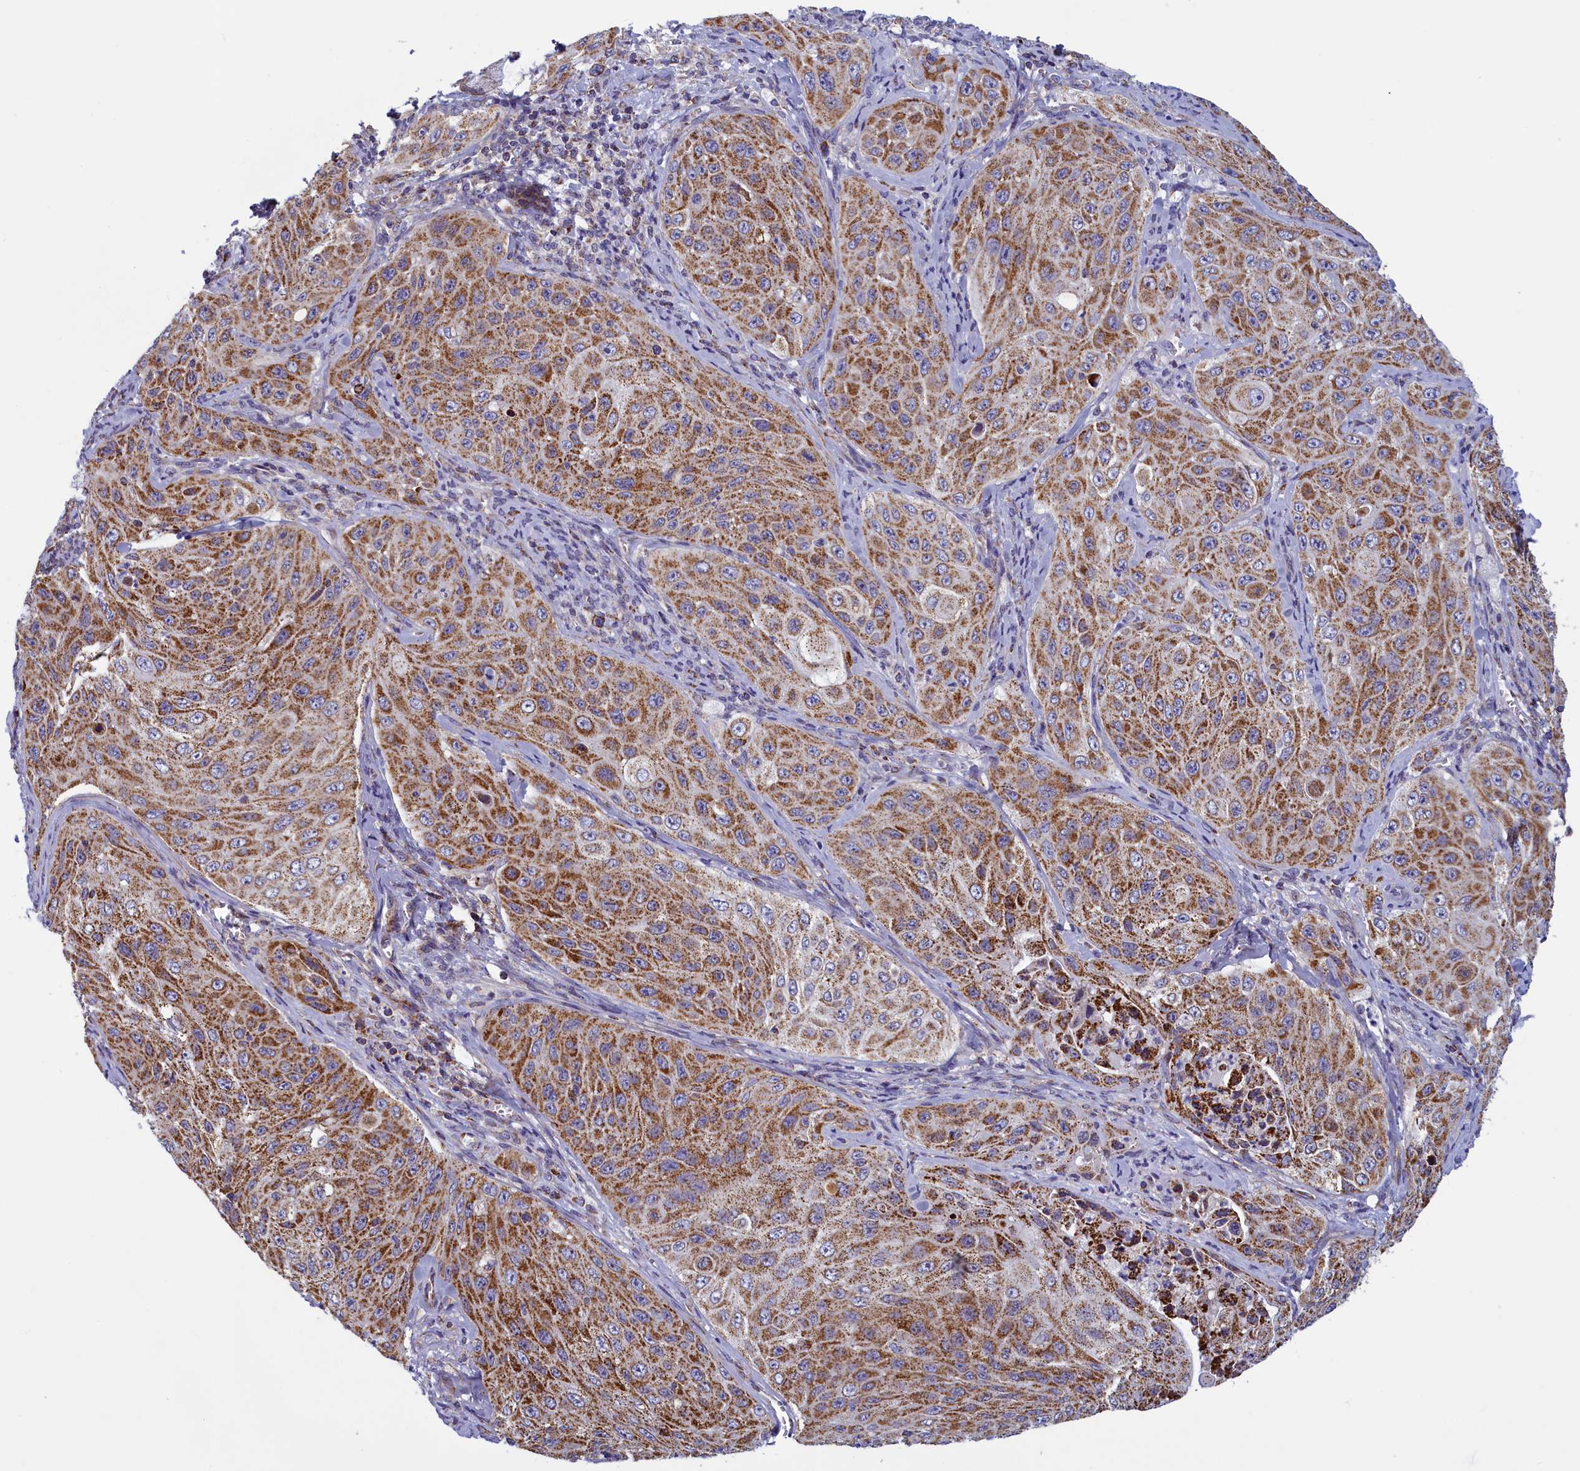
{"staining": {"intensity": "moderate", "quantity": ">75%", "location": "cytoplasmic/membranous"}, "tissue": "cervical cancer", "cell_type": "Tumor cells", "image_type": "cancer", "snomed": [{"axis": "morphology", "description": "Squamous cell carcinoma, NOS"}, {"axis": "topography", "description": "Cervix"}], "caption": "Brown immunohistochemical staining in cervical cancer exhibits moderate cytoplasmic/membranous expression in about >75% of tumor cells.", "gene": "IFT122", "patient": {"sex": "female", "age": 42}}